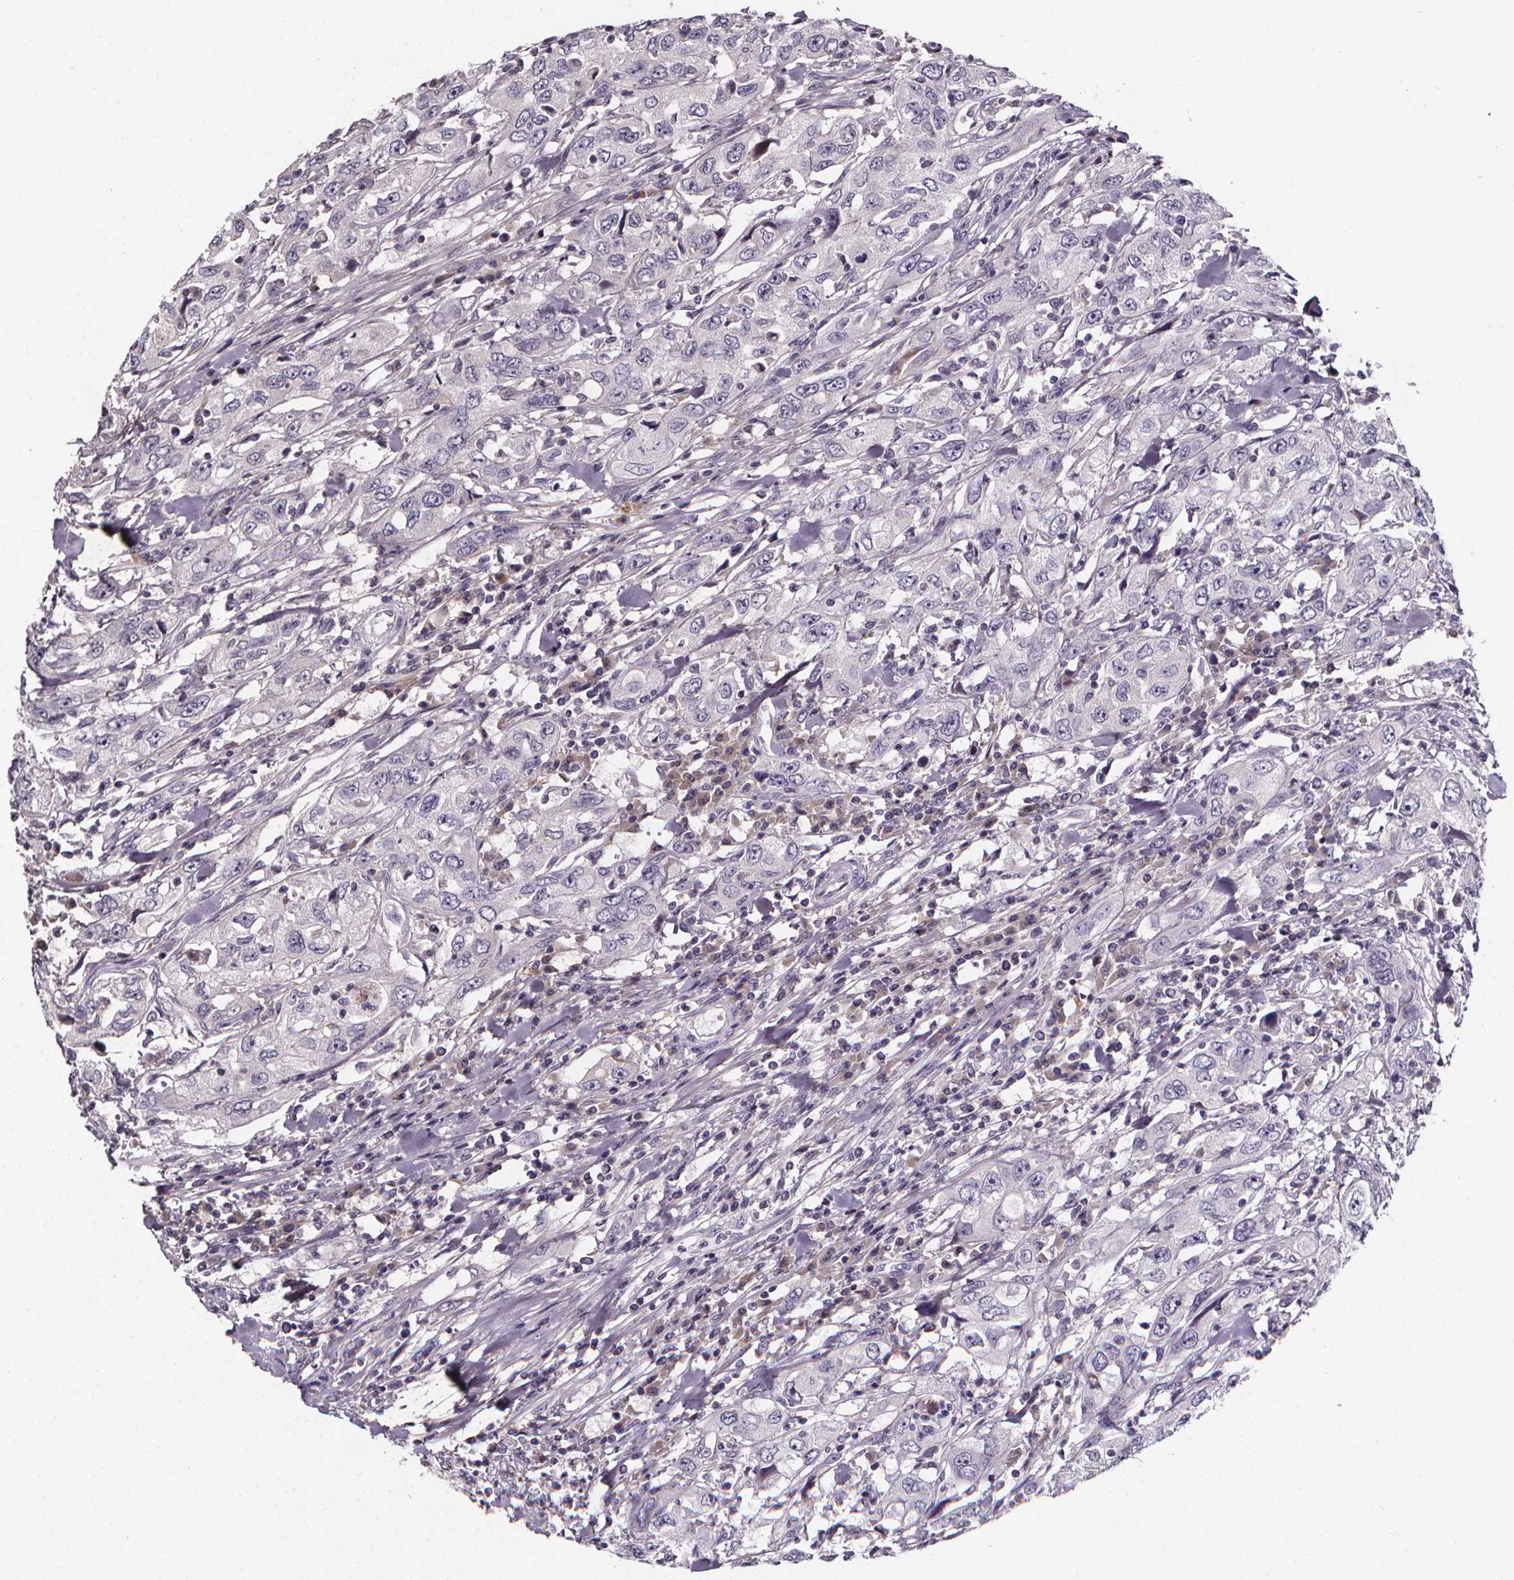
{"staining": {"intensity": "negative", "quantity": "none", "location": "none"}, "tissue": "urothelial cancer", "cell_type": "Tumor cells", "image_type": "cancer", "snomed": [{"axis": "morphology", "description": "Urothelial carcinoma, High grade"}, {"axis": "topography", "description": "Urinary bladder"}], "caption": "Tumor cells show no significant positivity in urothelial cancer.", "gene": "SPAG8", "patient": {"sex": "male", "age": 76}}